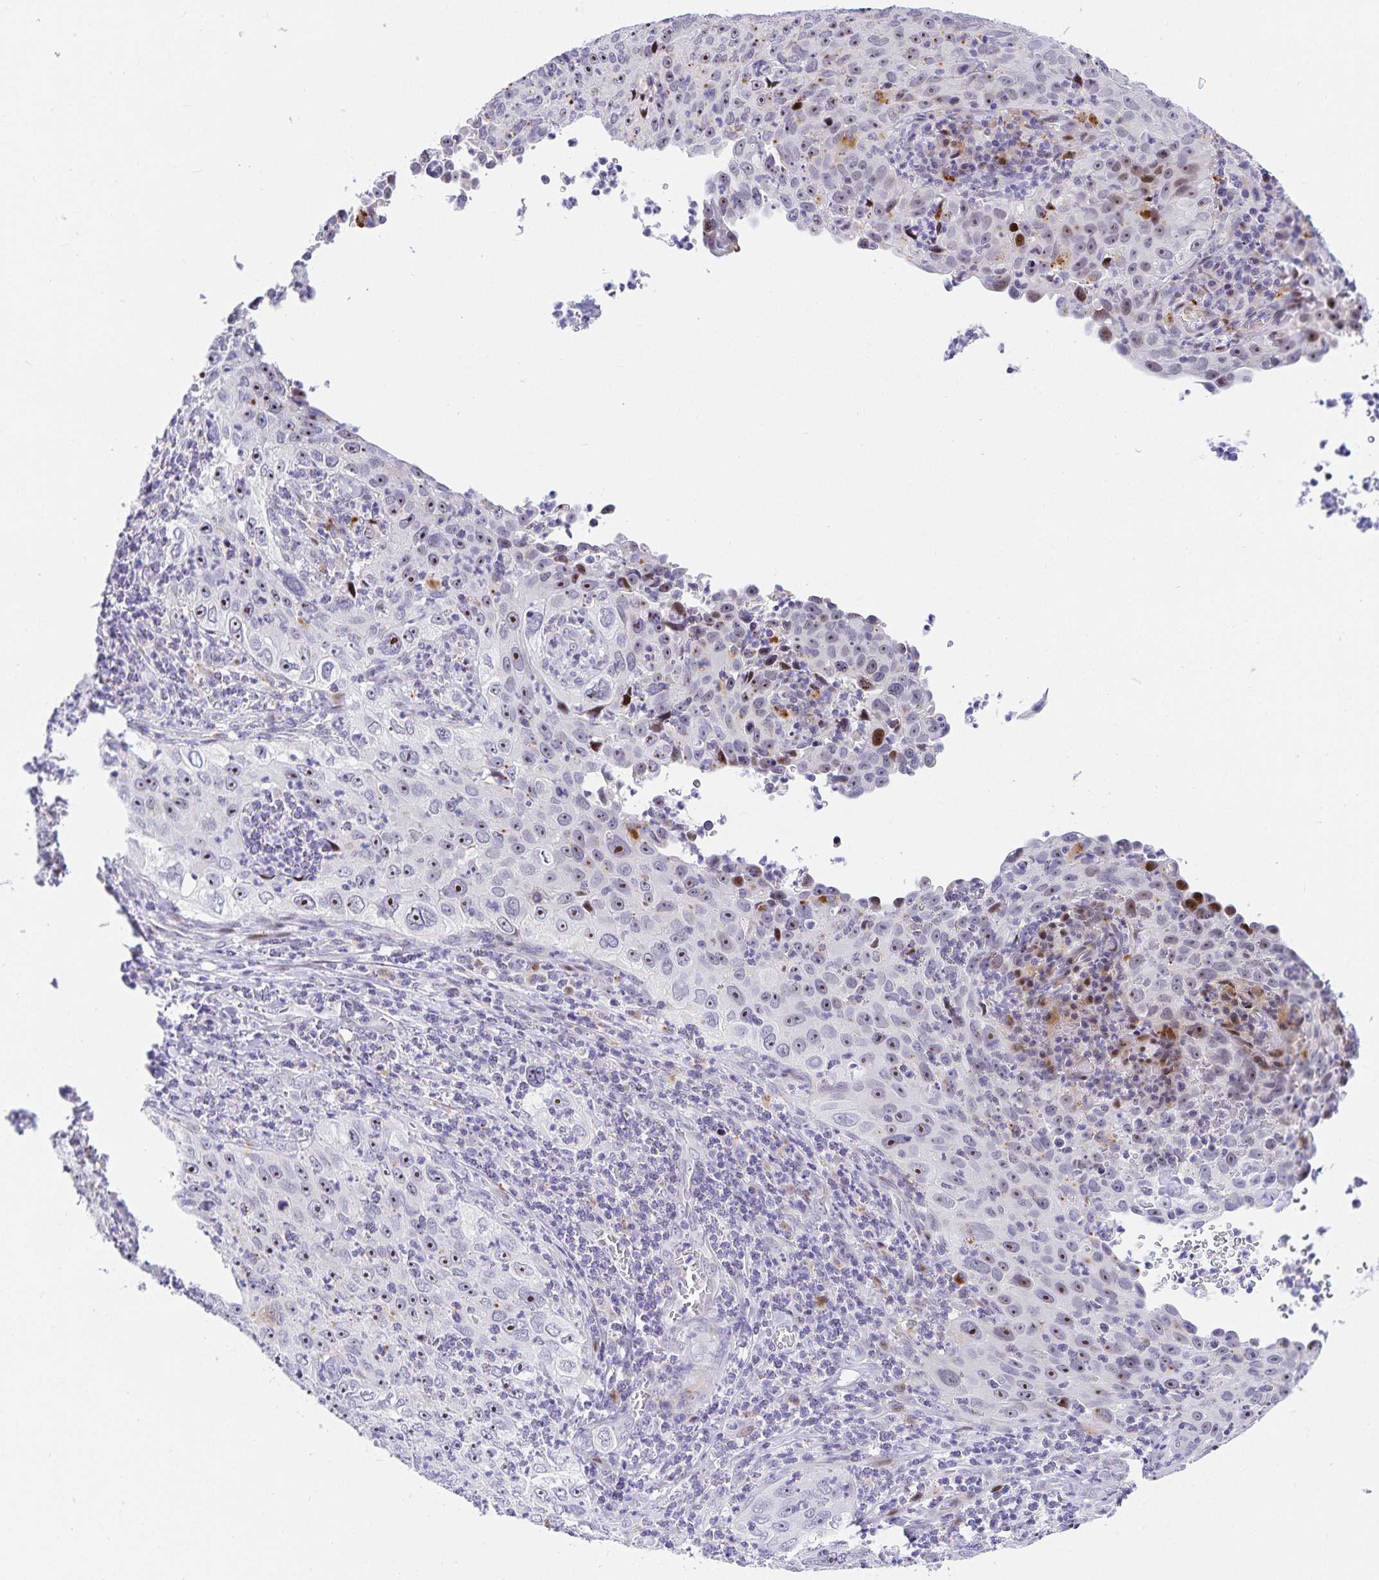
{"staining": {"intensity": "moderate", "quantity": "<25%", "location": "nuclear"}, "tissue": "cervical cancer", "cell_type": "Tumor cells", "image_type": "cancer", "snomed": [{"axis": "morphology", "description": "Squamous cell carcinoma, NOS"}, {"axis": "topography", "description": "Cervix"}], "caption": "A photomicrograph of human cervical squamous cell carcinoma stained for a protein exhibits moderate nuclear brown staining in tumor cells.", "gene": "KBTBD13", "patient": {"sex": "female", "age": 30}}